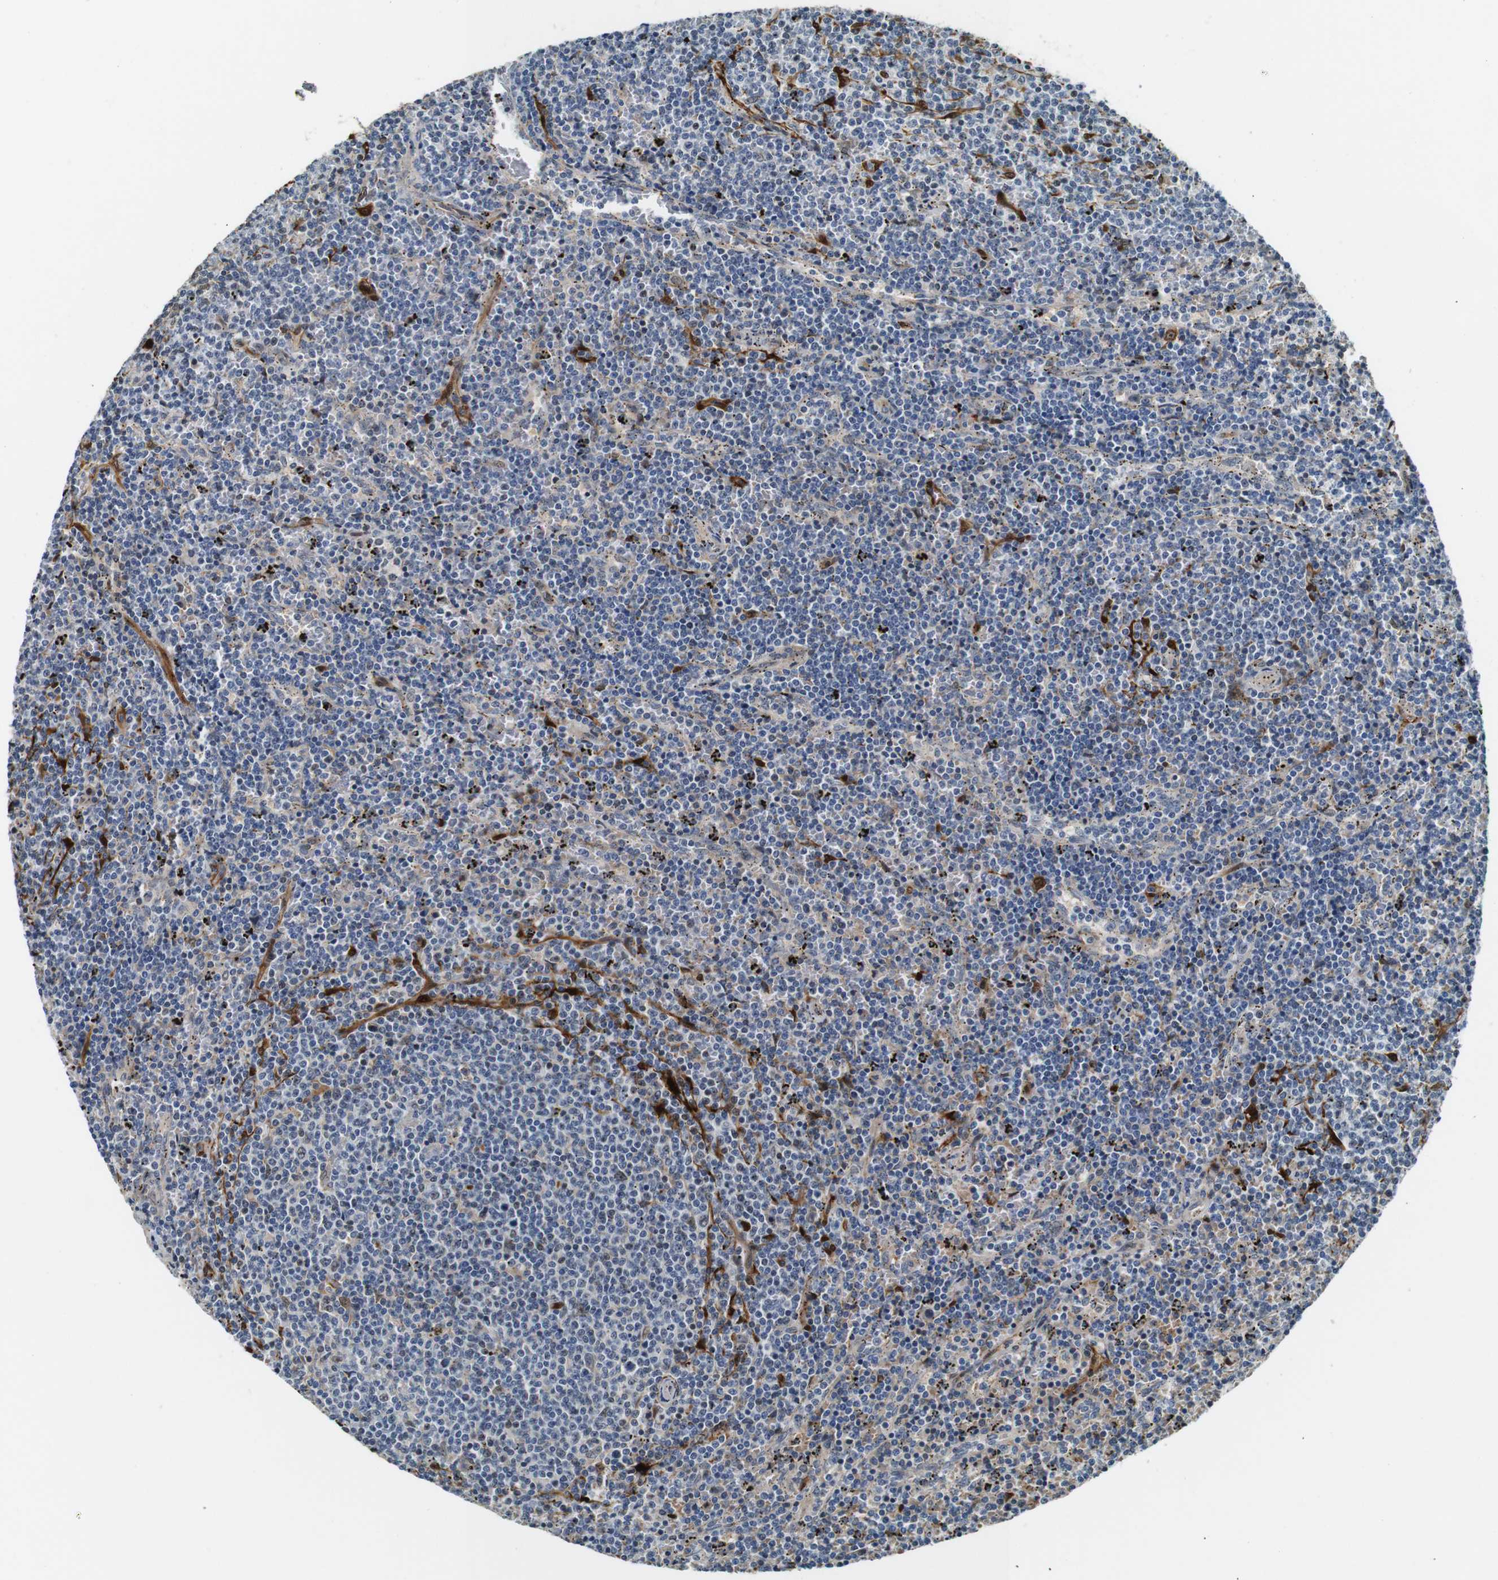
{"staining": {"intensity": "weak", "quantity": "<25%", "location": "cytoplasmic/membranous,nuclear"}, "tissue": "lymphoma", "cell_type": "Tumor cells", "image_type": "cancer", "snomed": [{"axis": "morphology", "description": "Malignant lymphoma, non-Hodgkin's type, Low grade"}, {"axis": "topography", "description": "Spleen"}], "caption": "An image of malignant lymphoma, non-Hodgkin's type (low-grade) stained for a protein exhibits no brown staining in tumor cells.", "gene": "LXN", "patient": {"sex": "female", "age": 50}}